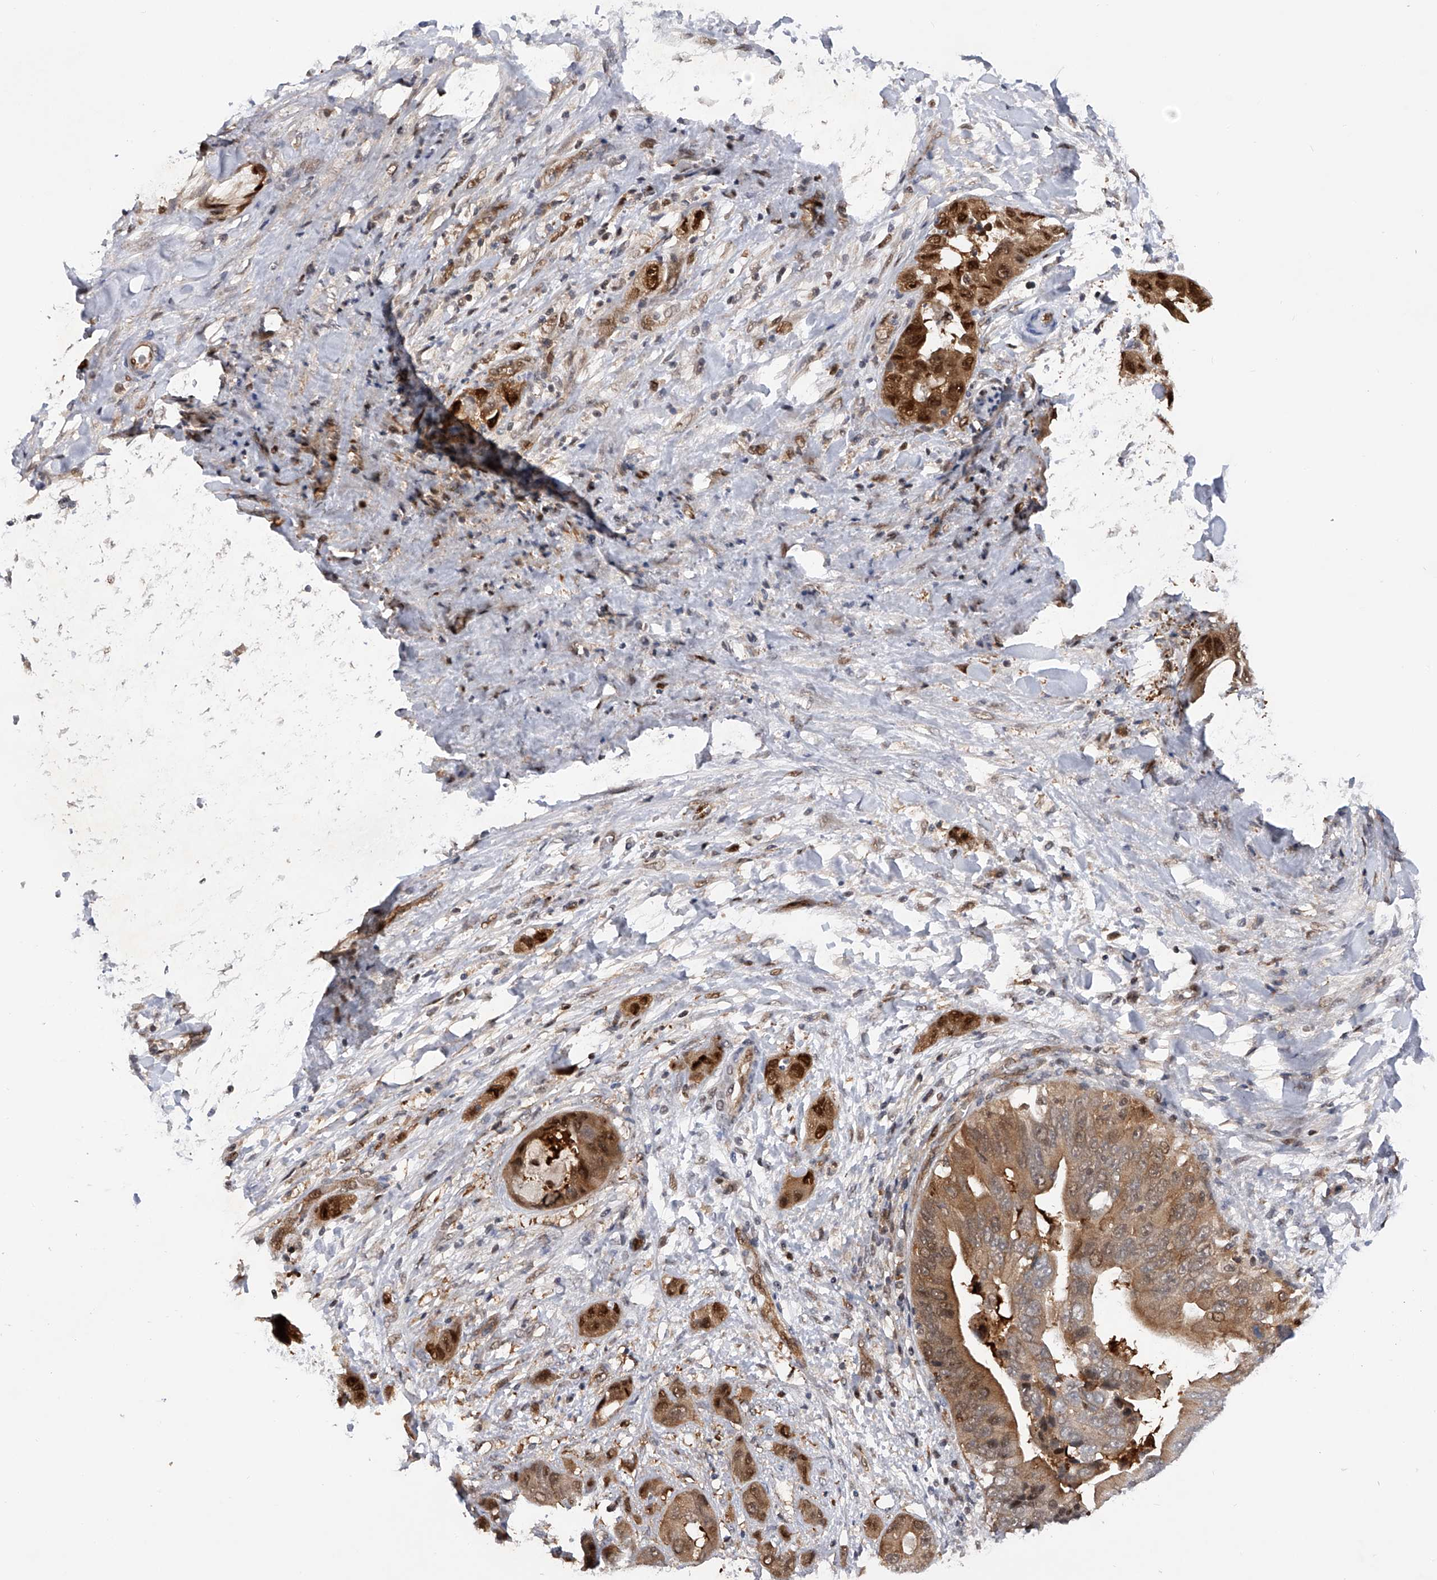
{"staining": {"intensity": "strong", "quantity": ">75%", "location": "cytoplasmic/membranous,nuclear"}, "tissue": "liver cancer", "cell_type": "Tumor cells", "image_type": "cancer", "snomed": [{"axis": "morphology", "description": "Cholangiocarcinoma"}, {"axis": "topography", "description": "Liver"}], "caption": "Human liver cholangiocarcinoma stained for a protein (brown) displays strong cytoplasmic/membranous and nuclear positive staining in about >75% of tumor cells.", "gene": "RWDD2A", "patient": {"sex": "female", "age": 52}}